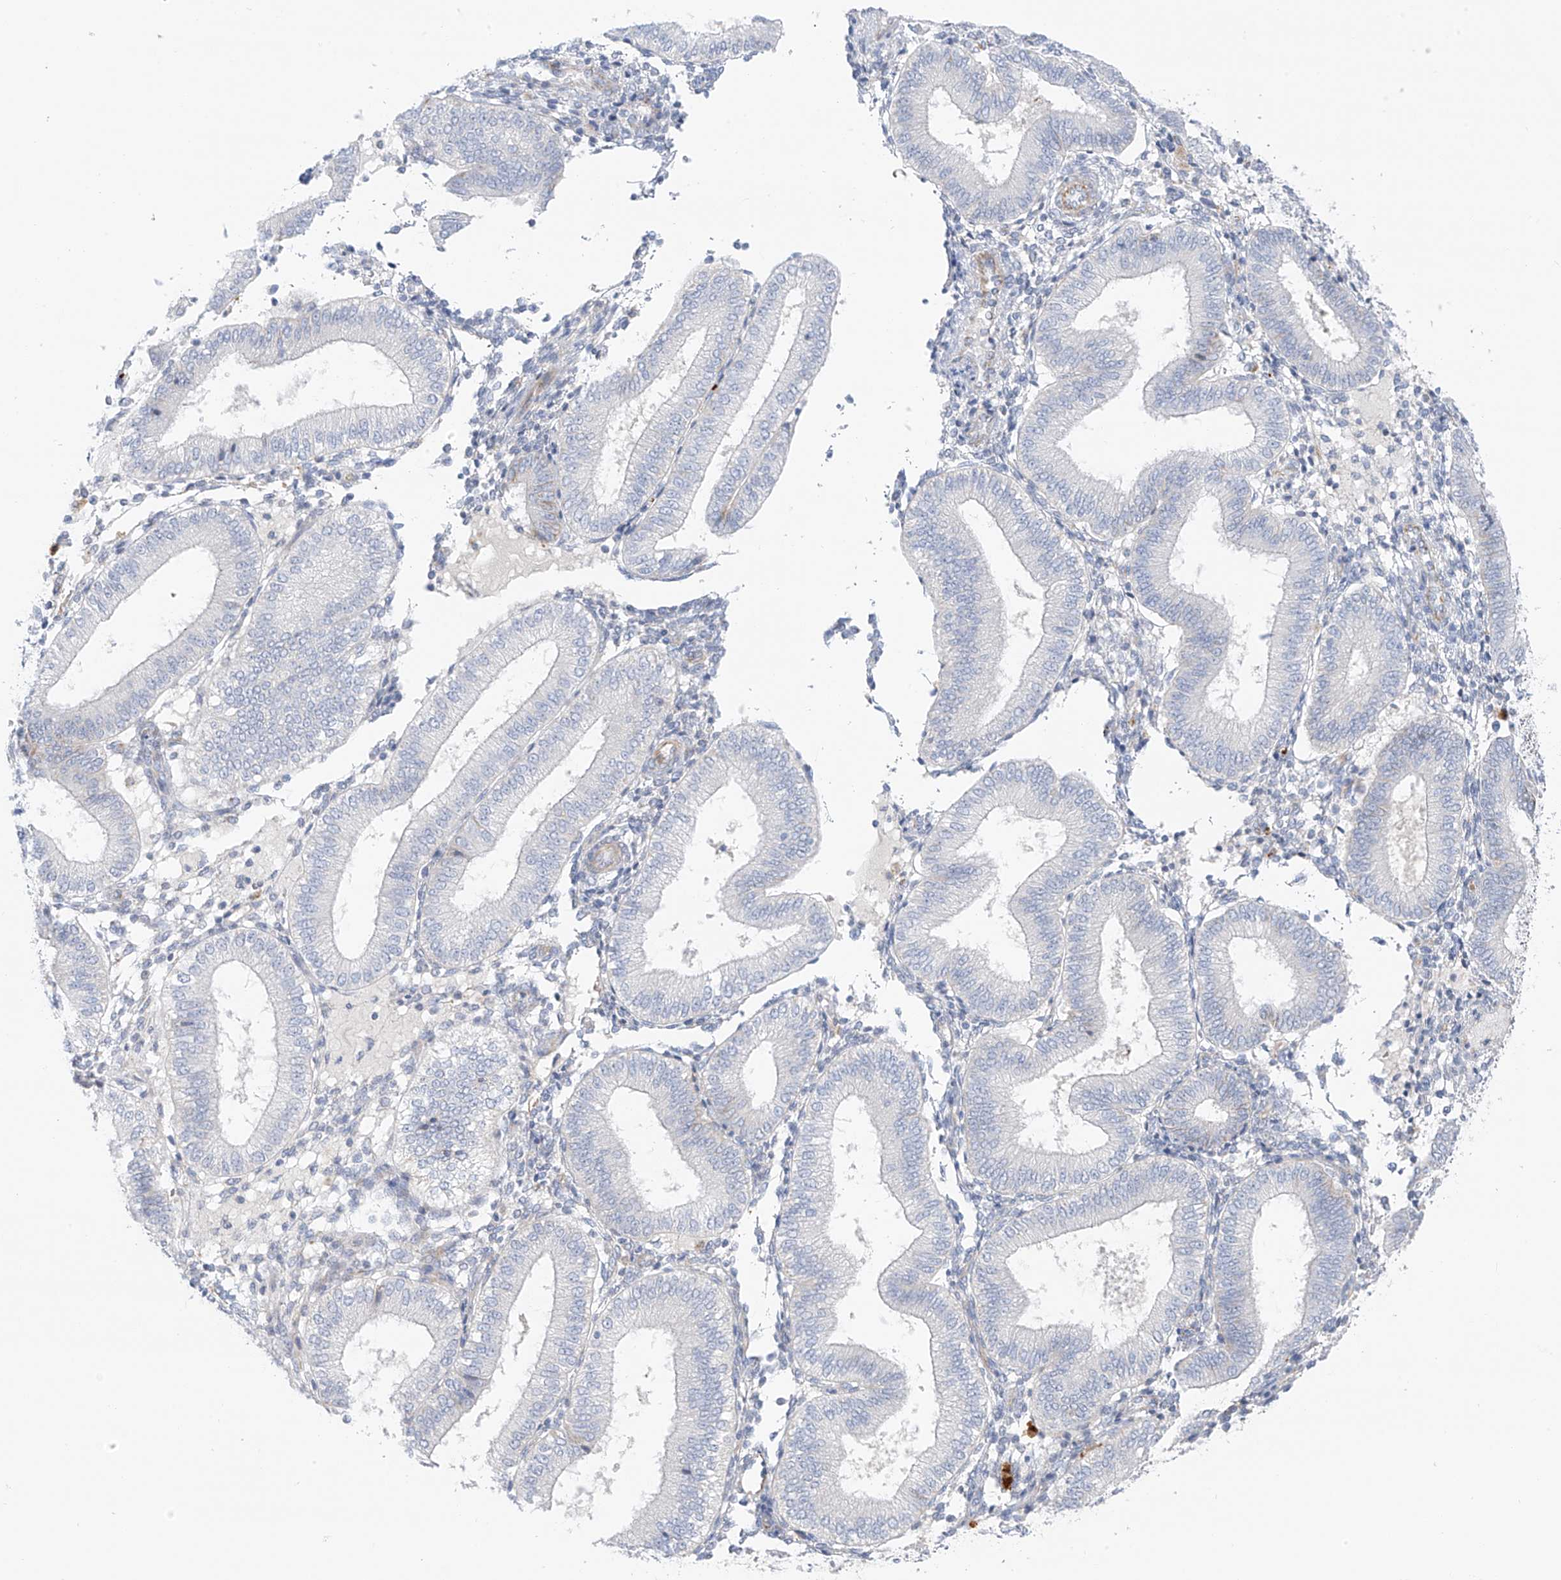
{"staining": {"intensity": "negative", "quantity": "none", "location": "none"}, "tissue": "endometrium", "cell_type": "Cells in endometrial stroma", "image_type": "normal", "snomed": [{"axis": "morphology", "description": "Normal tissue, NOS"}, {"axis": "topography", "description": "Endometrium"}], "caption": "IHC photomicrograph of normal endometrium stained for a protein (brown), which shows no positivity in cells in endometrial stroma.", "gene": "TAL2", "patient": {"sex": "female", "age": 39}}